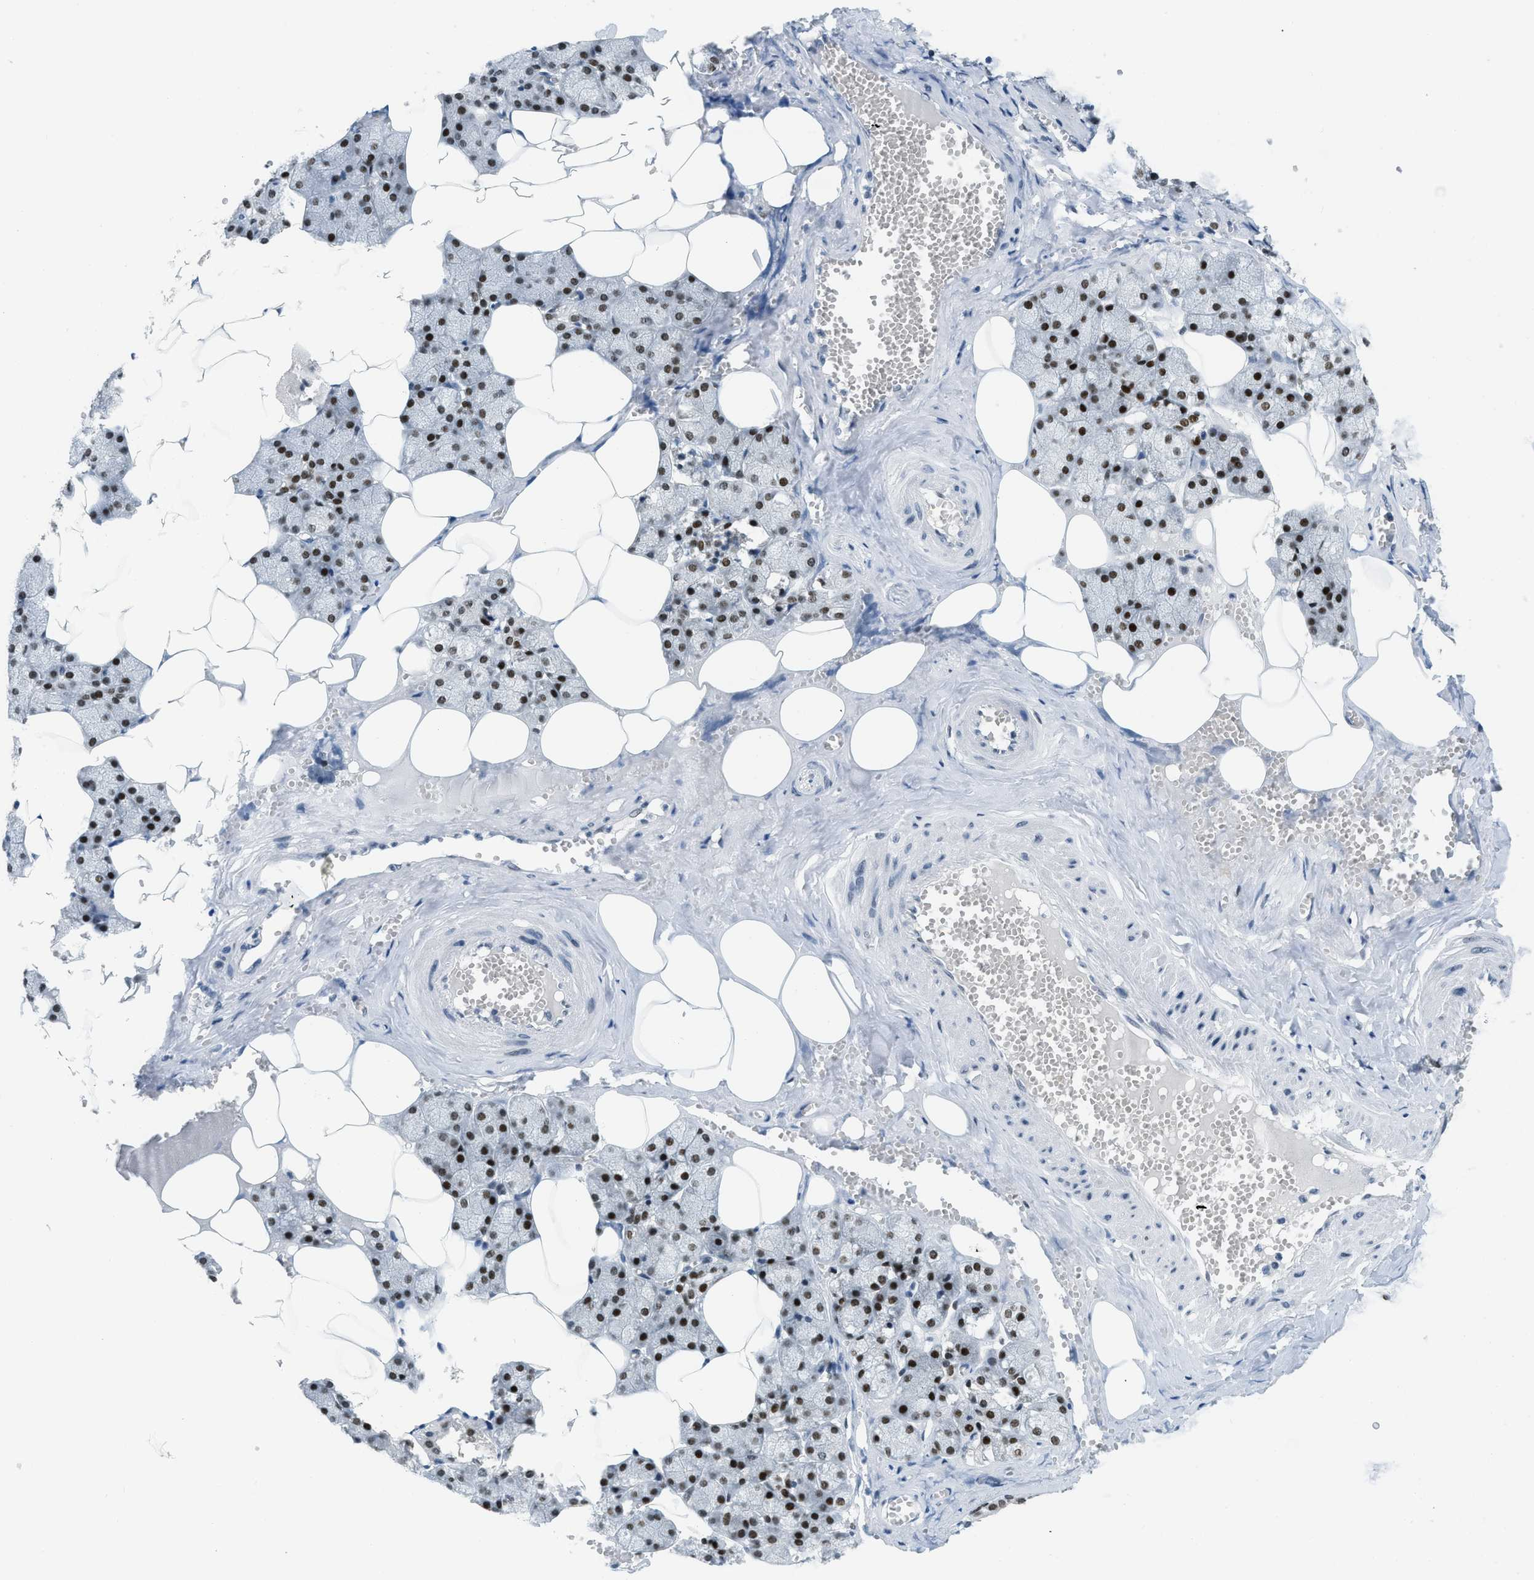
{"staining": {"intensity": "strong", "quantity": ">75%", "location": "nuclear"}, "tissue": "salivary gland", "cell_type": "Glandular cells", "image_type": "normal", "snomed": [{"axis": "morphology", "description": "Normal tissue, NOS"}, {"axis": "topography", "description": "Salivary gland"}], "caption": "Salivary gland stained with DAB IHC demonstrates high levels of strong nuclear staining in about >75% of glandular cells. (Stains: DAB in brown, nuclei in blue, Microscopy: brightfield microscopy at high magnification).", "gene": "PBX1", "patient": {"sex": "male", "age": 62}}